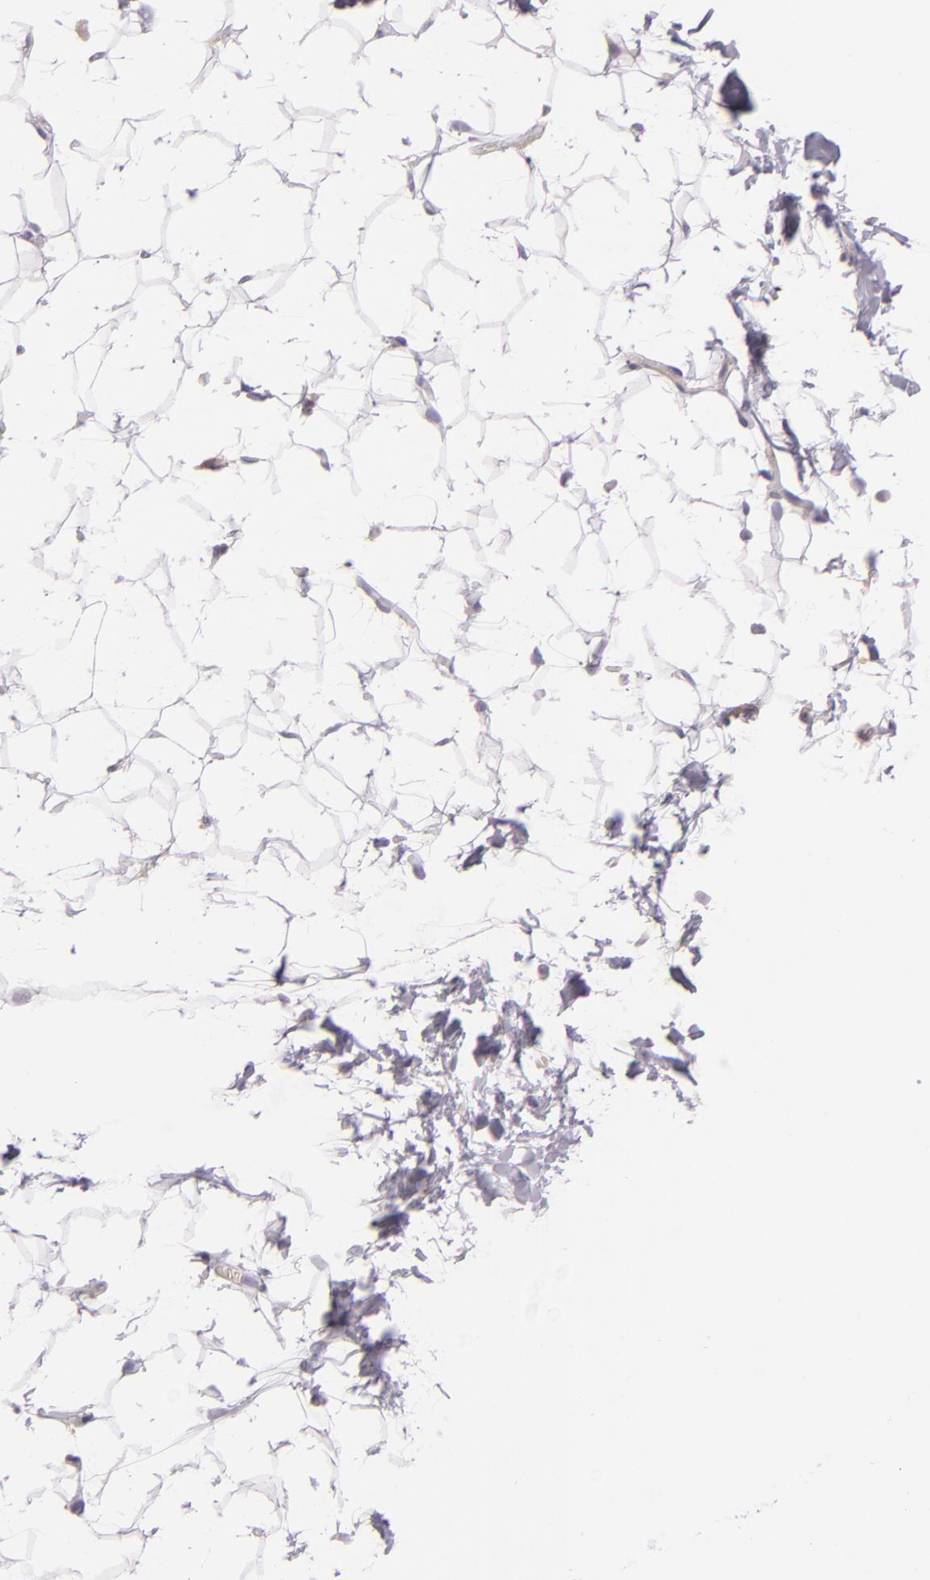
{"staining": {"intensity": "negative", "quantity": "none", "location": "none"}, "tissue": "adipose tissue", "cell_type": "Adipocytes", "image_type": "normal", "snomed": [{"axis": "morphology", "description": "Normal tissue, NOS"}, {"axis": "topography", "description": "Soft tissue"}], "caption": "Immunohistochemical staining of benign human adipose tissue reveals no significant staining in adipocytes.", "gene": "TLN1", "patient": {"sex": "male", "age": 26}}